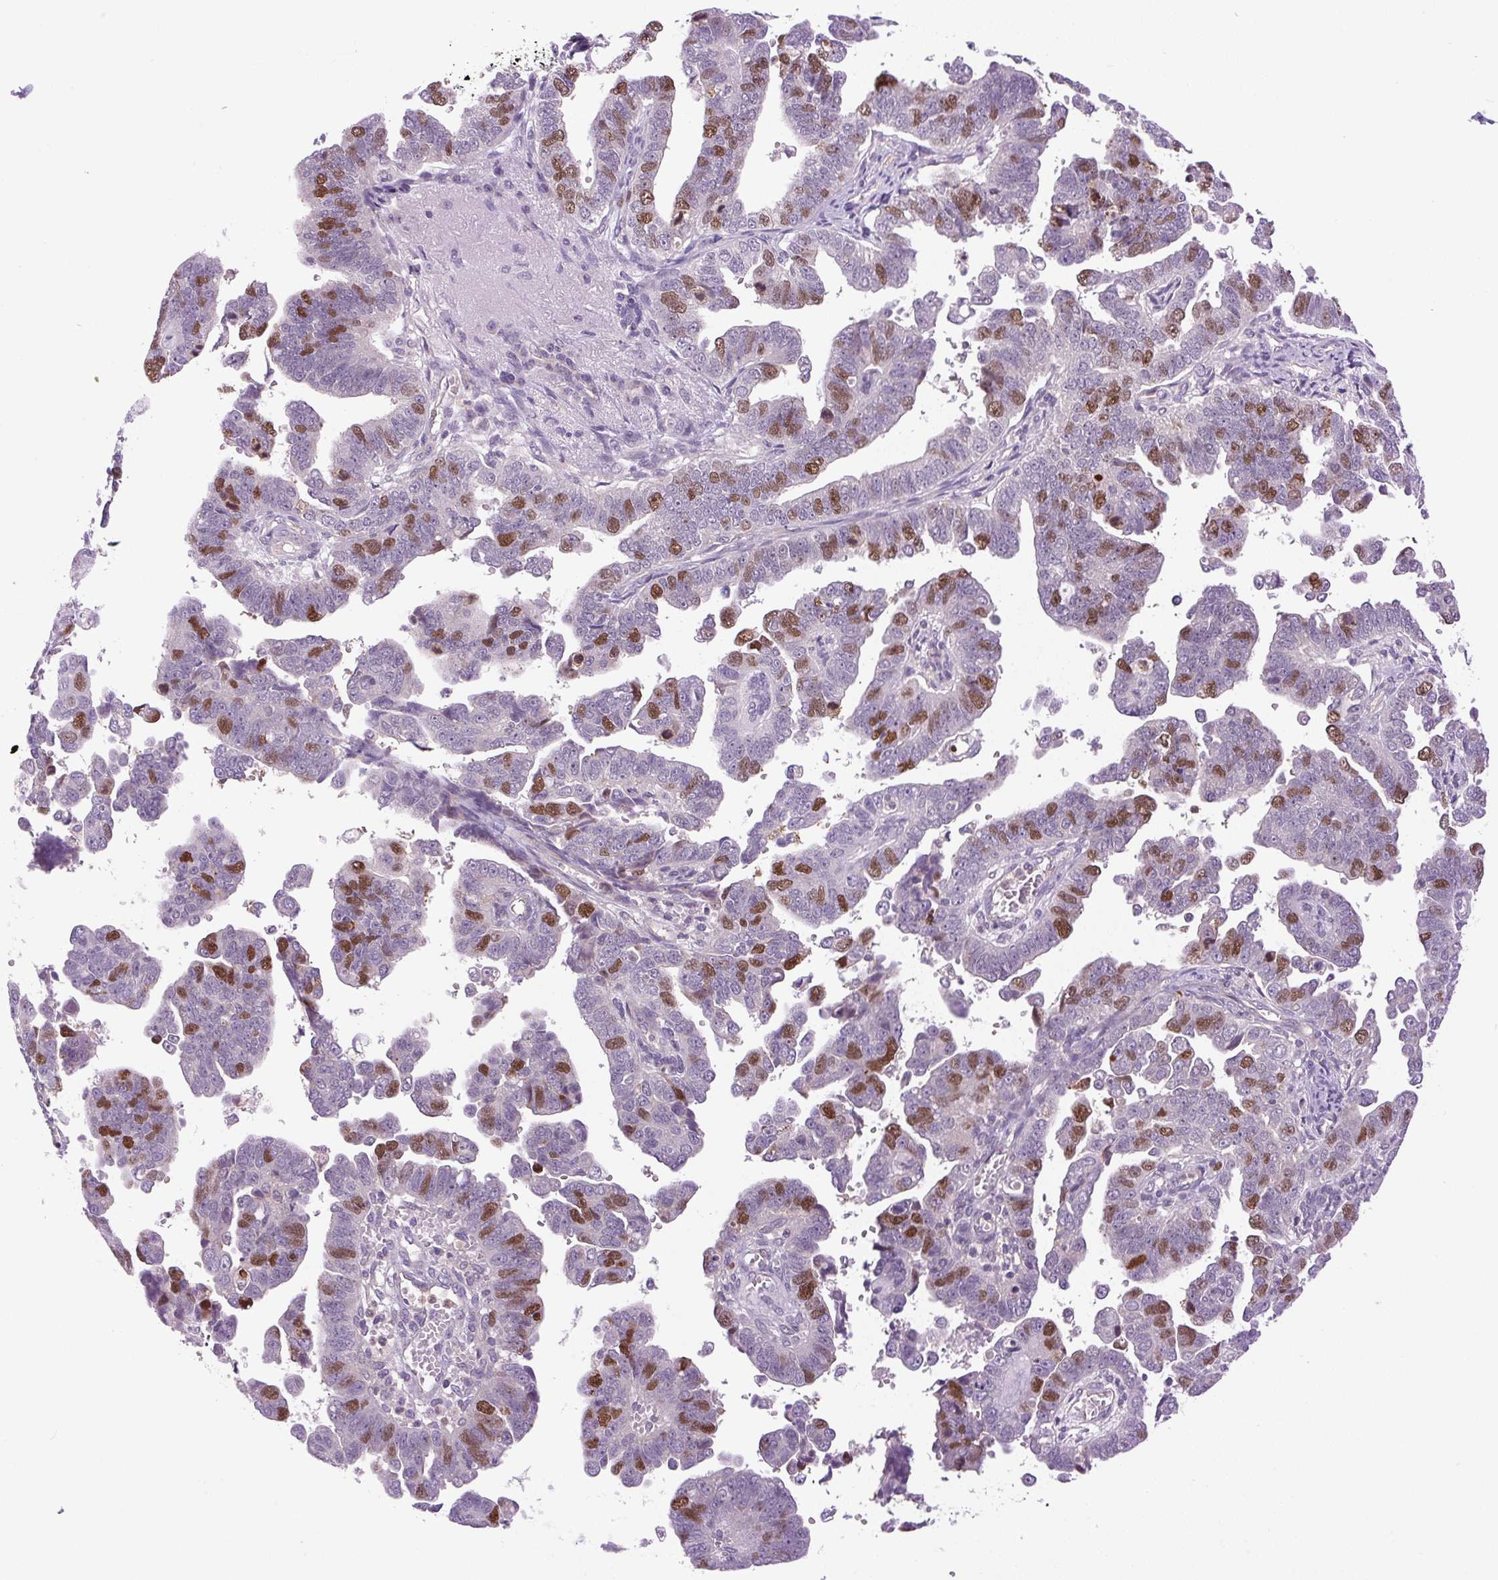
{"staining": {"intensity": "moderate", "quantity": "25%-75%", "location": "nuclear"}, "tissue": "endometrial cancer", "cell_type": "Tumor cells", "image_type": "cancer", "snomed": [{"axis": "morphology", "description": "Adenocarcinoma, NOS"}, {"axis": "topography", "description": "Endometrium"}], "caption": "This is a histology image of immunohistochemistry staining of endometrial cancer (adenocarcinoma), which shows moderate expression in the nuclear of tumor cells.", "gene": "KIFC1", "patient": {"sex": "female", "age": 75}}